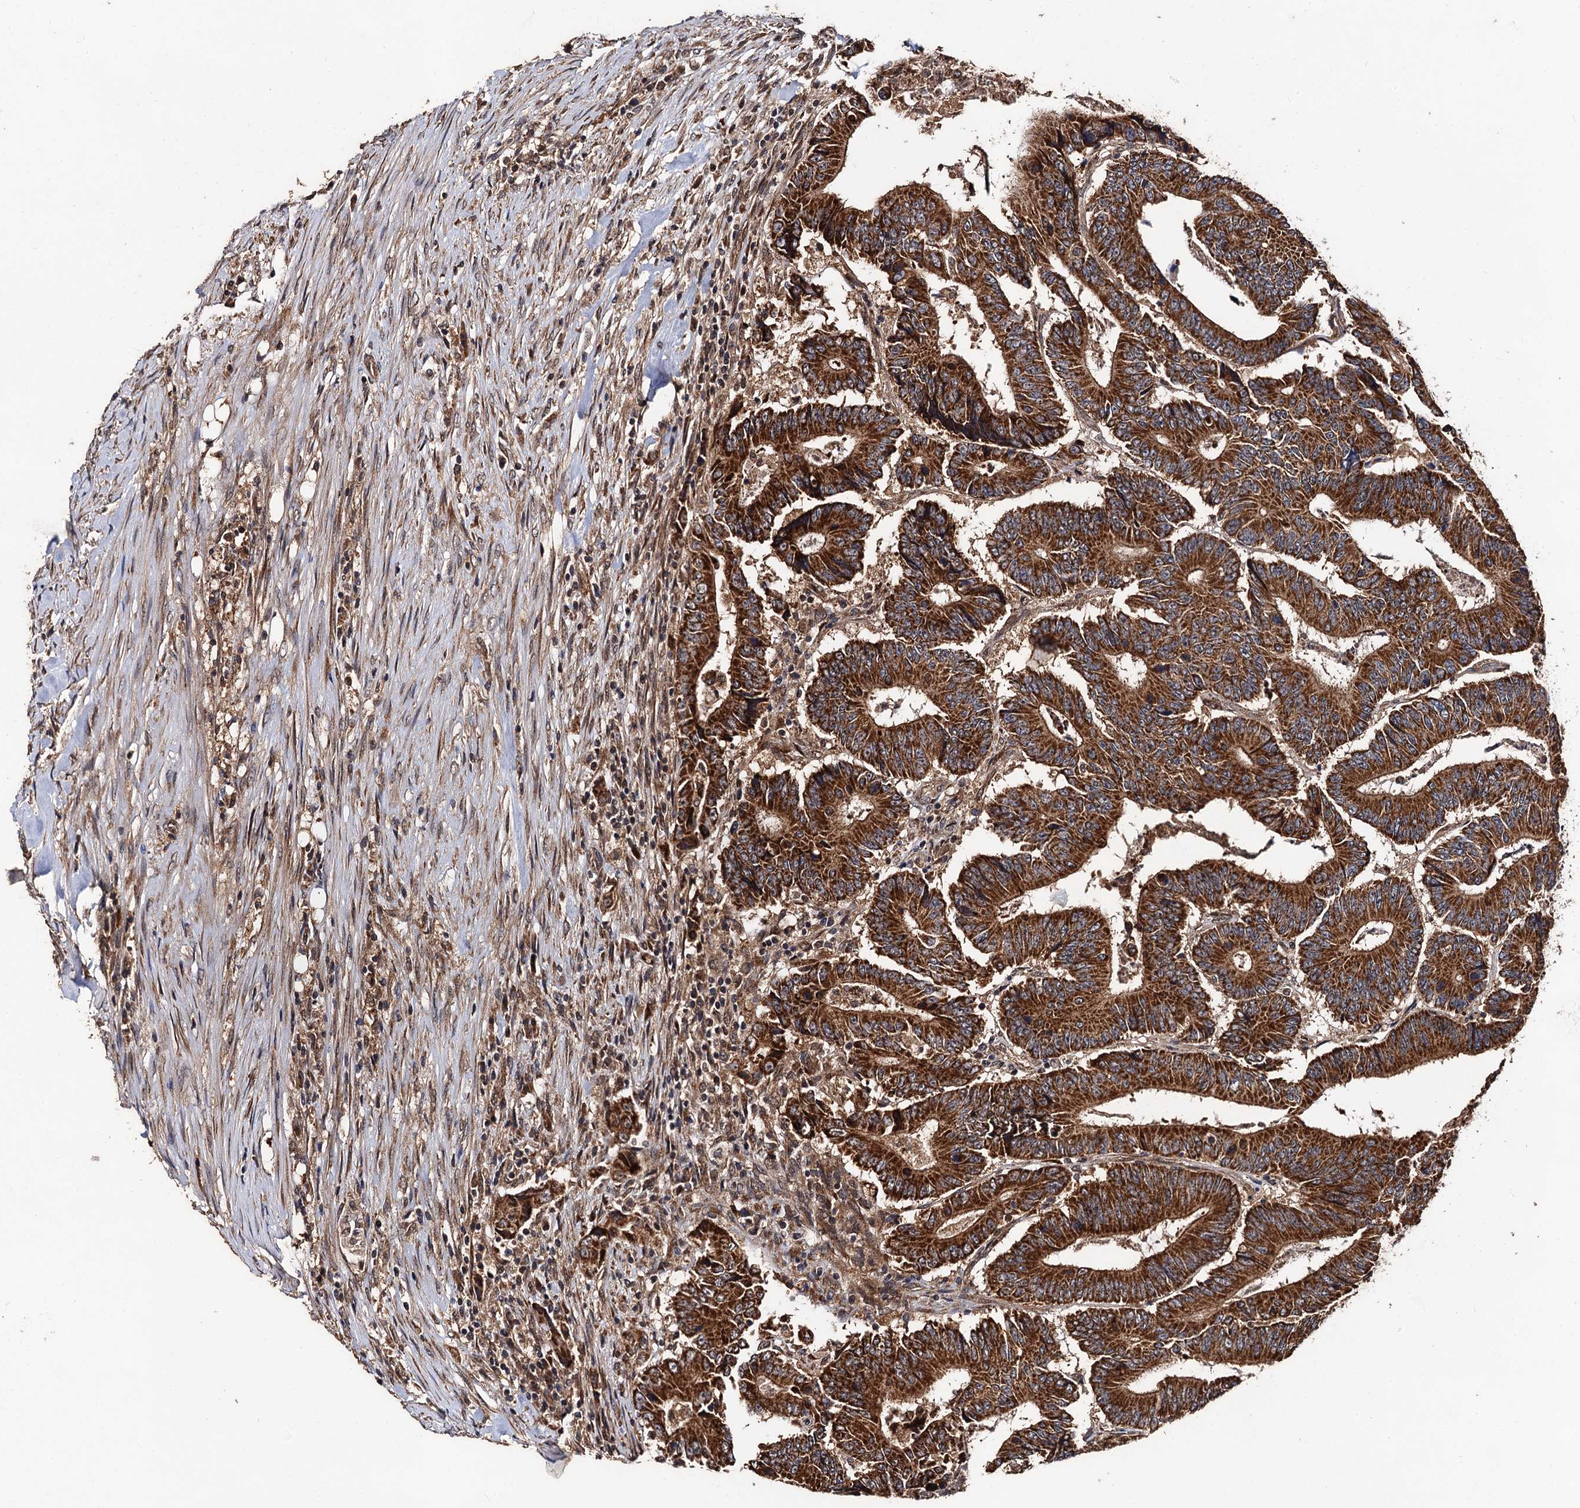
{"staining": {"intensity": "strong", "quantity": ">75%", "location": "cytoplasmic/membranous"}, "tissue": "colorectal cancer", "cell_type": "Tumor cells", "image_type": "cancer", "snomed": [{"axis": "morphology", "description": "Adenocarcinoma, NOS"}, {"axis": "topography", "description": "Colon"}], "caption": "Immunohistochemistry (IHC) histopathology image of human colorectal cancer stained for a protein (brown), which shows high levels of strong cytoplasmic/membranous expression in about >75% of tumor cells.", "gene": "MIER2", "patient": {"sex": "male", "age": 83}}